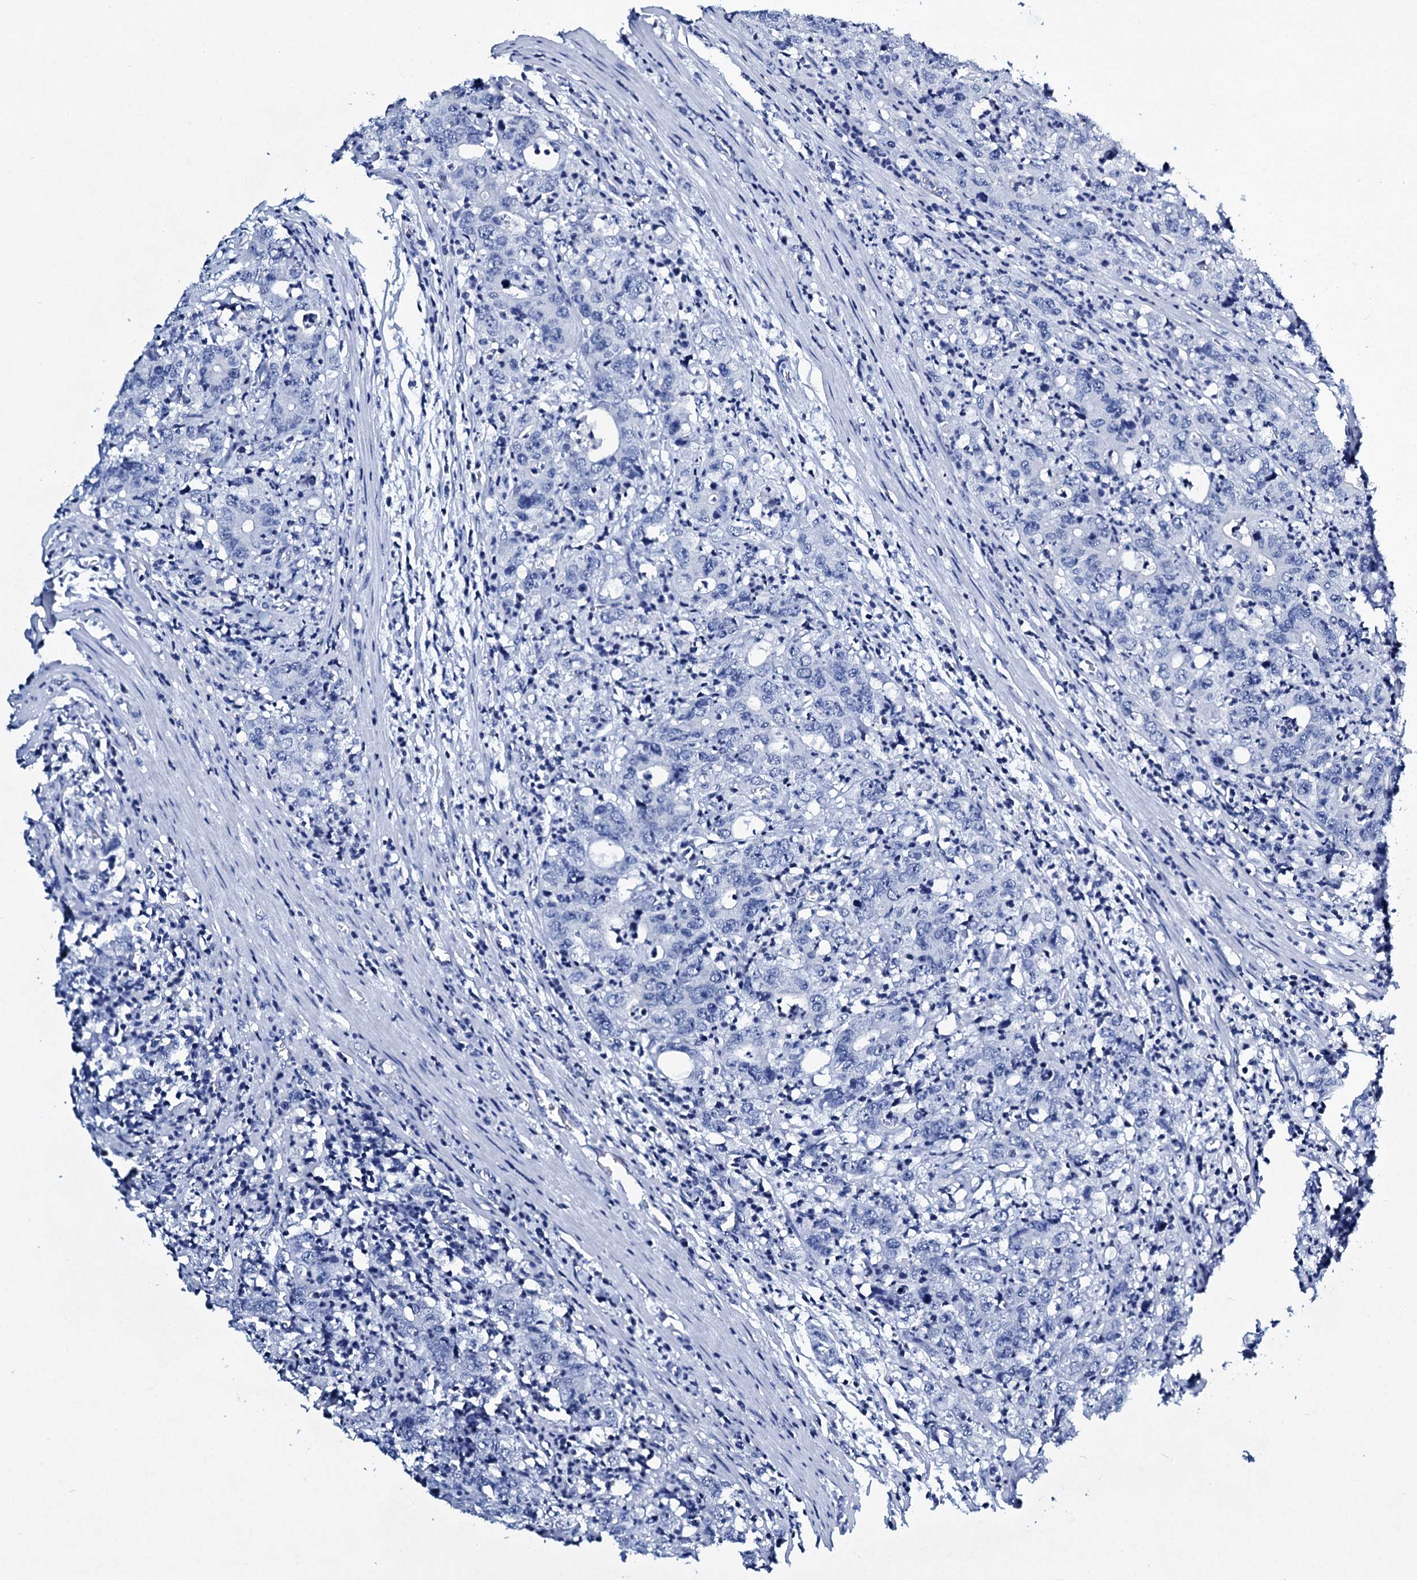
{"staining": {"intensity": "negative", "quantity": "none", "location": "none"}, "tissue": "colorectal cancer", "cell_type": "Tumor cells", "image_type": "cancer", "snomed": [{"axis": "morphology", "description": "Adenocarcinoma, NOS"}, {"axis": "topography", "description": "Colon"}], "caption": "Tumor cells are negative for protein expression in human colorectal adenocarcinoma.", "gene": "TPGS2", "patient": {"sex": "female", "age": 75}}